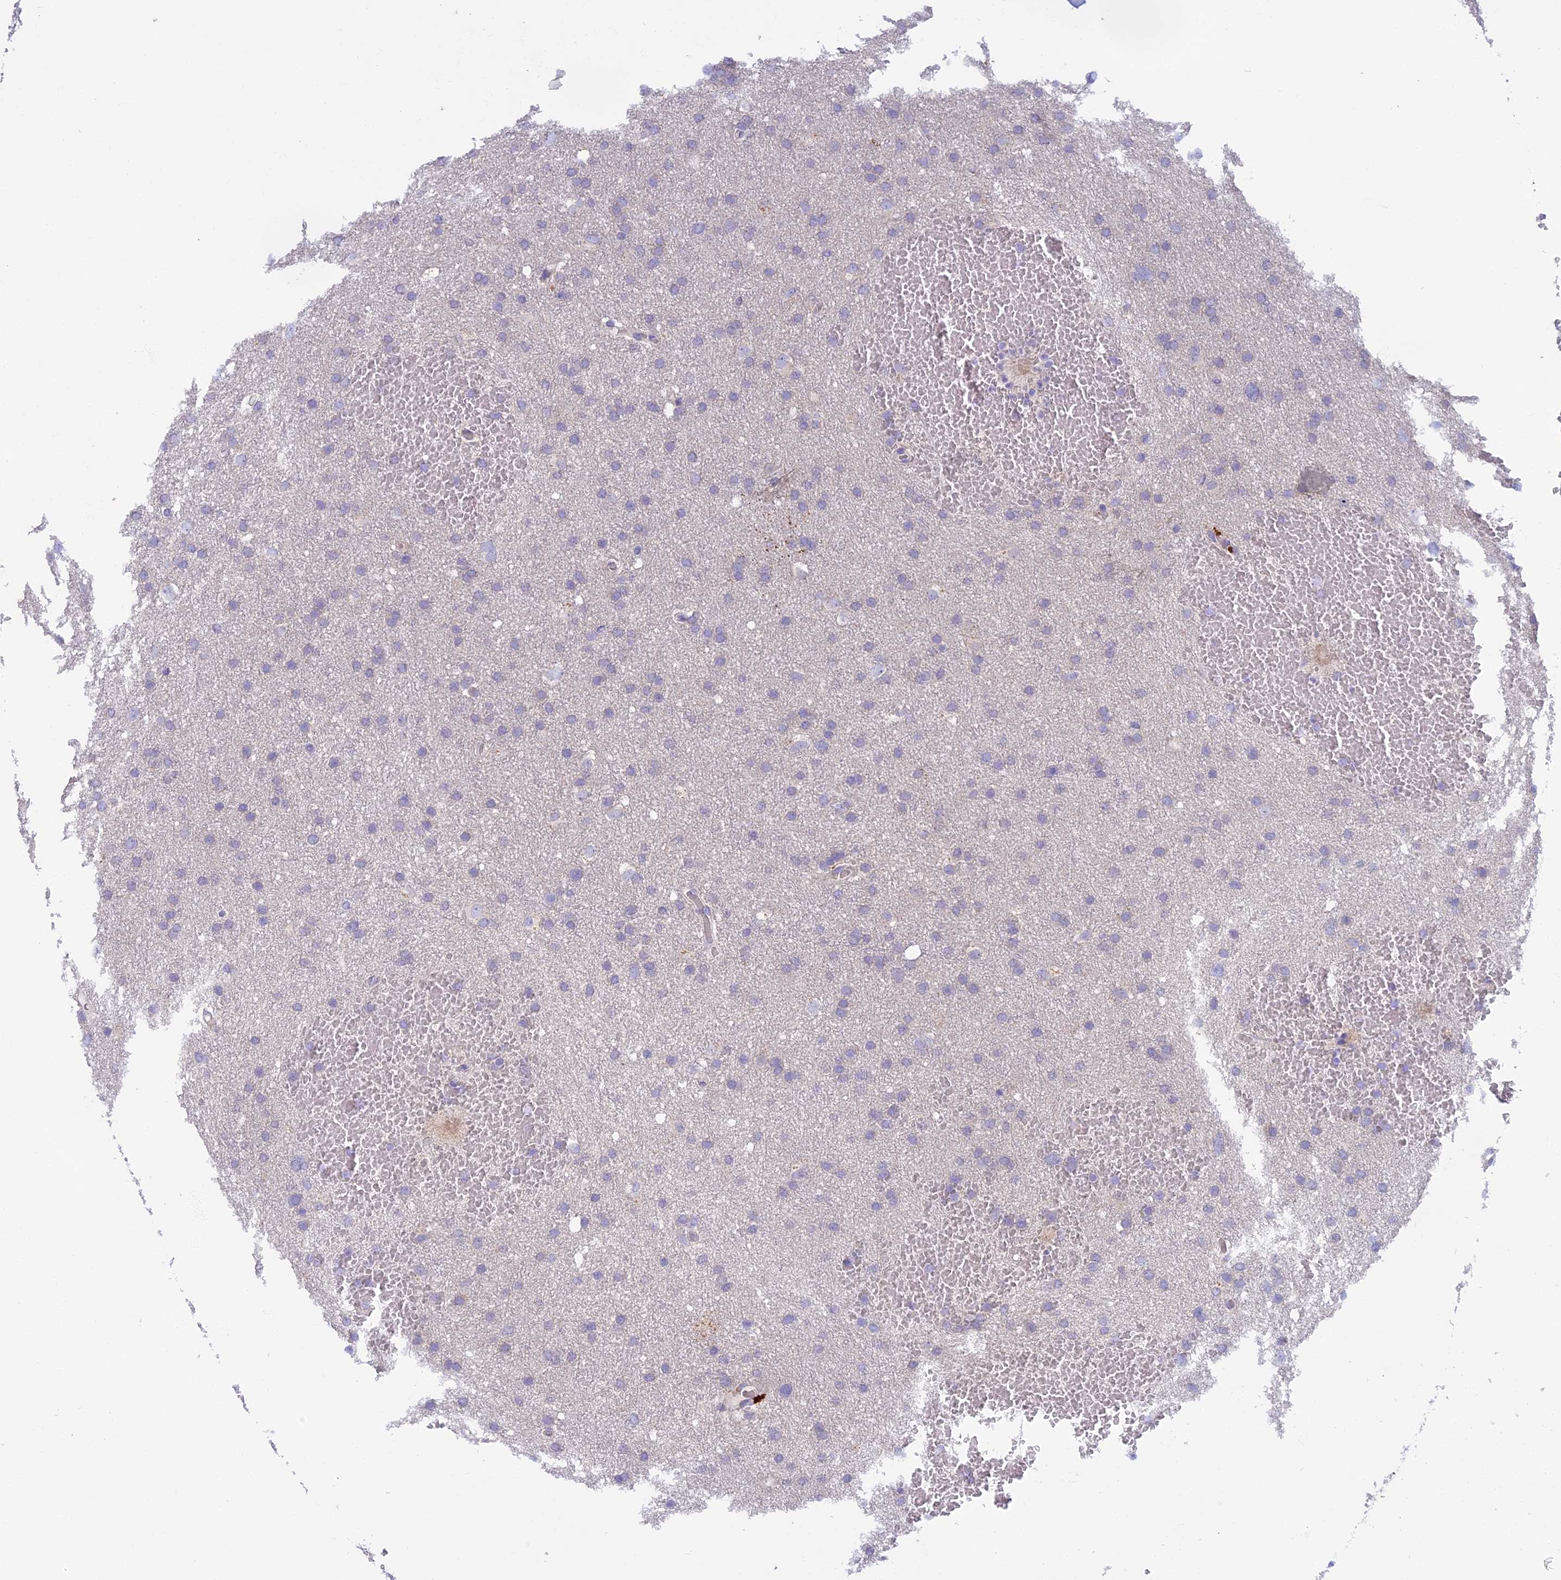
{"staining": {"intensity": "negative", "quantity": "none", "location": "none"}, "tissue": "glioma", "cell_type": "Tumor cells", "image_type": "cancer", "snomed": [{"axis": "morphology", "description": "Glioma, malignant, High grade"}, {"axis": "topography", "description": "Cerebral cortex"}], "caption": "Human glioma stained for a protein using immunohistochemistry displays no expression in tumor cells.", "gene": "SEMA7A", "patient": {"sex": "female", "age": 36}}